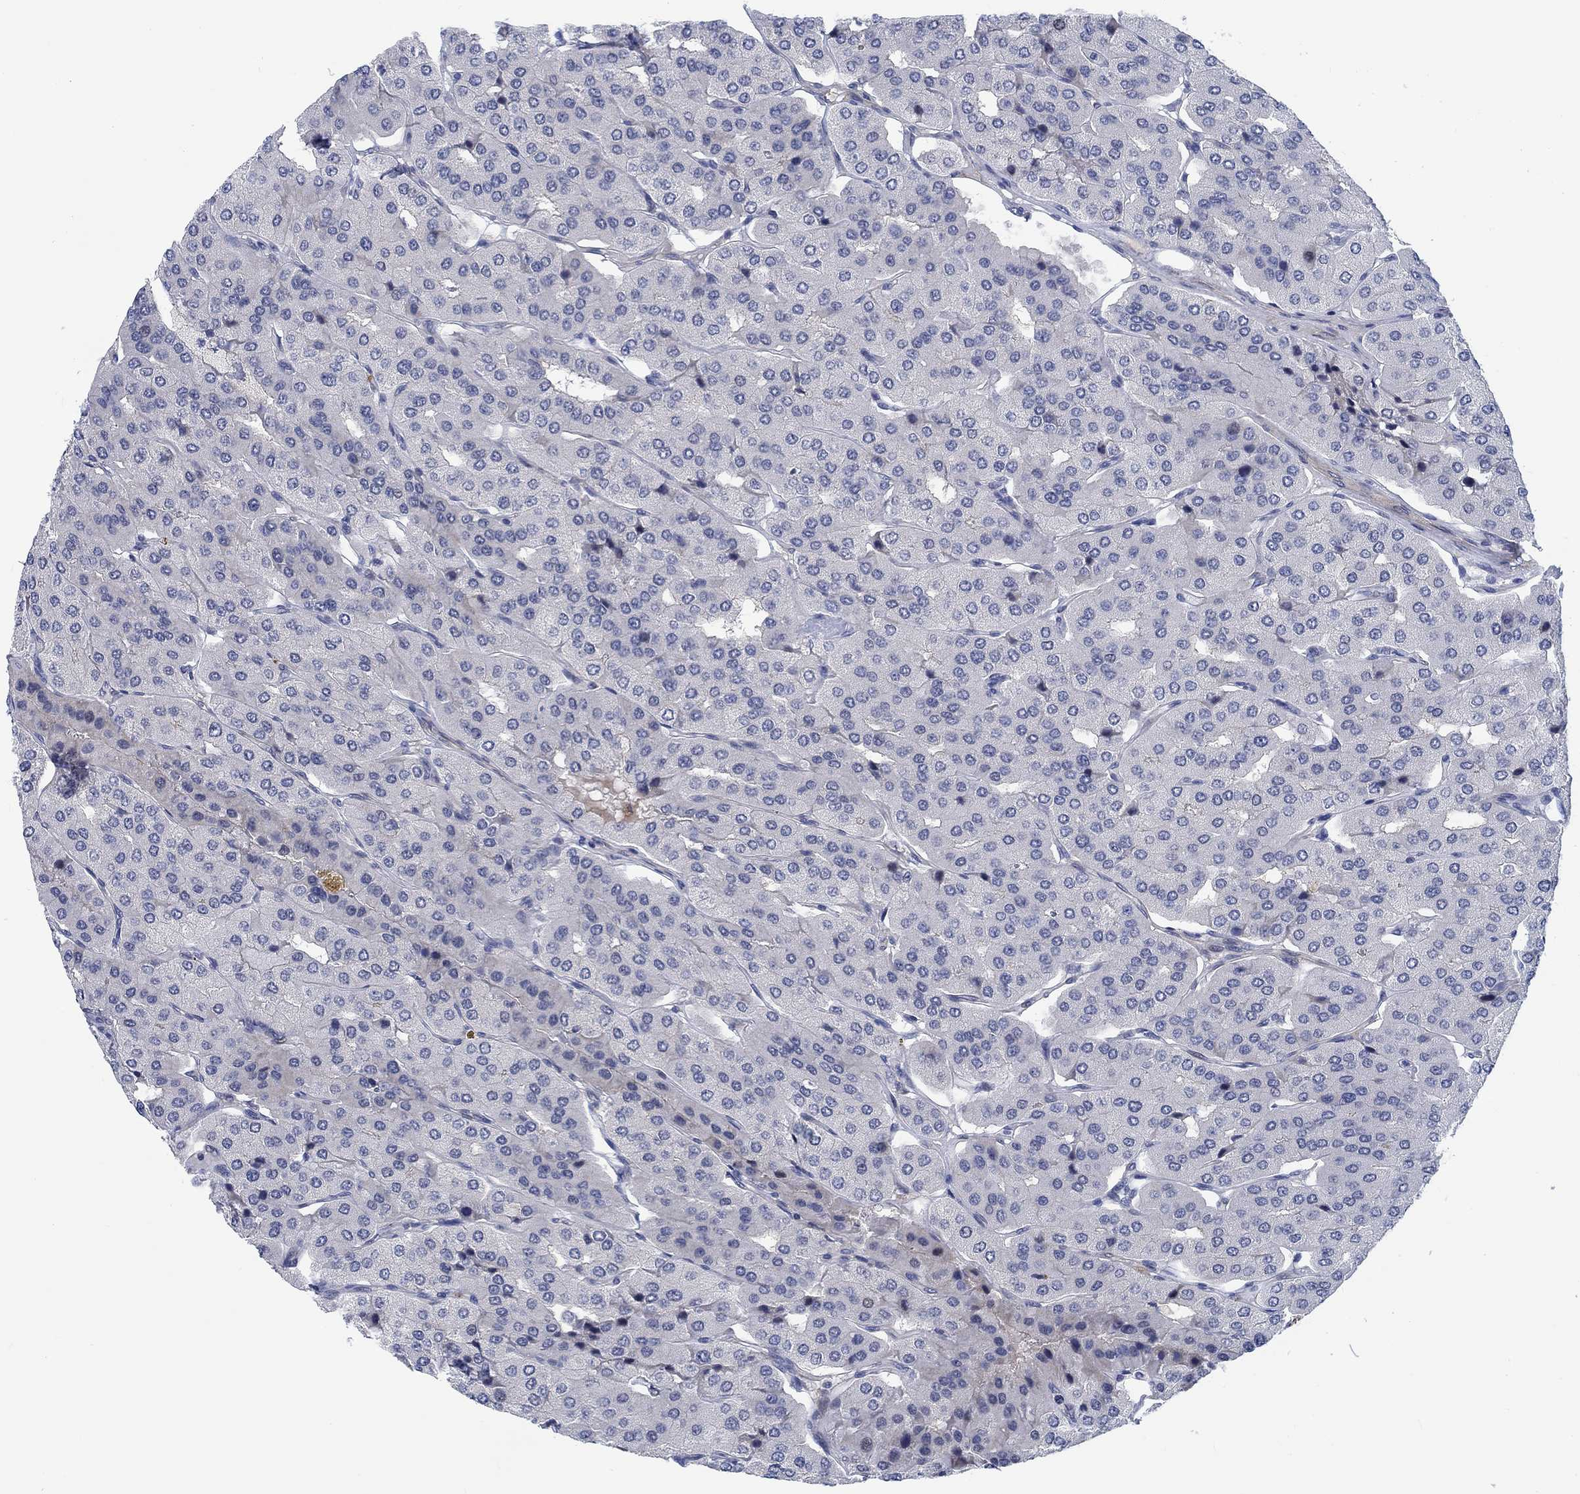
{"staining": {"intensity": "negative", "quantity": "none", "location": "none"}, "tissue": "parathyroid gland", "cell_type": "Glandular cells", "image_type": "normal", "snomed": [{"axis": "morphology", "description": "Normal tissue, NOS"}, {"axis": "morphology", "description": "Adenoma, NOS"}, {"axis": "topography", "description": "Parathyroid gland"}], "caption": "The histopathology image demonstrates no significant positivity in glandular cells of parathyroid gland. Nuclei are stained in blue.", "gene": "KCNH8", "patient": {"sex": "female", "age": 86}}